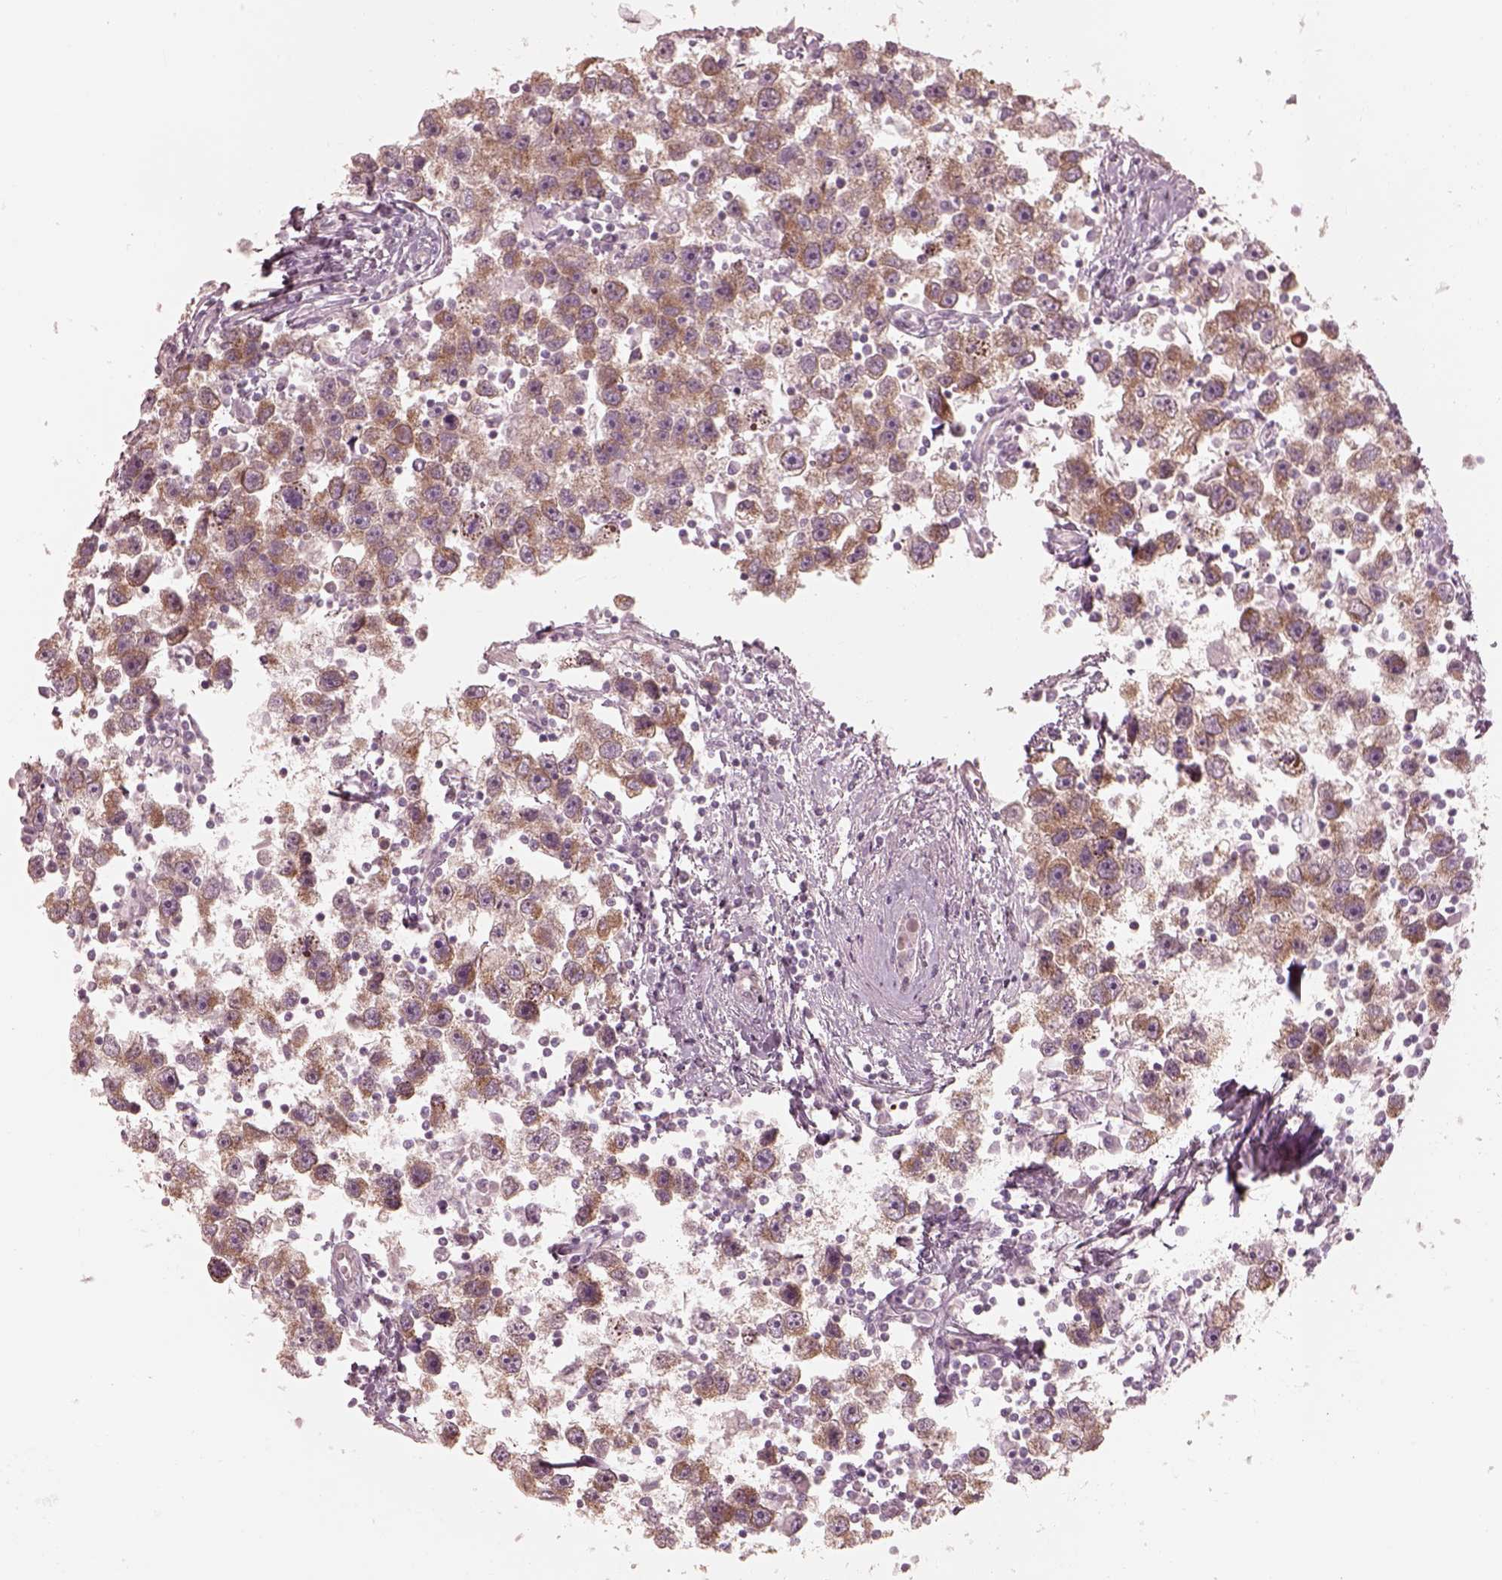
{"staining": {"intensity": "moderate", "quantity": ">75%", "location": "cytoplasmic/membranous"}, "tissue": "testis cancer", "cell_type": "Tumor cells", "image_type": "cancer", "snomed": [{"axis": "morphology", "description": "Seminoma, NOS"}, {"axis": "topography", "description": "Testis"}], "caption": "High-magnification brightfield microscopy of testis seminoma stained with DAB (brown) and counterstained with hematoxylin (blue). tumor cells exhibit moderate cytoplasmic/membranous staining is identified in about>75% of cells.", "gene": "RAB3C", "patient": {"sex": "male", "age": 30}}